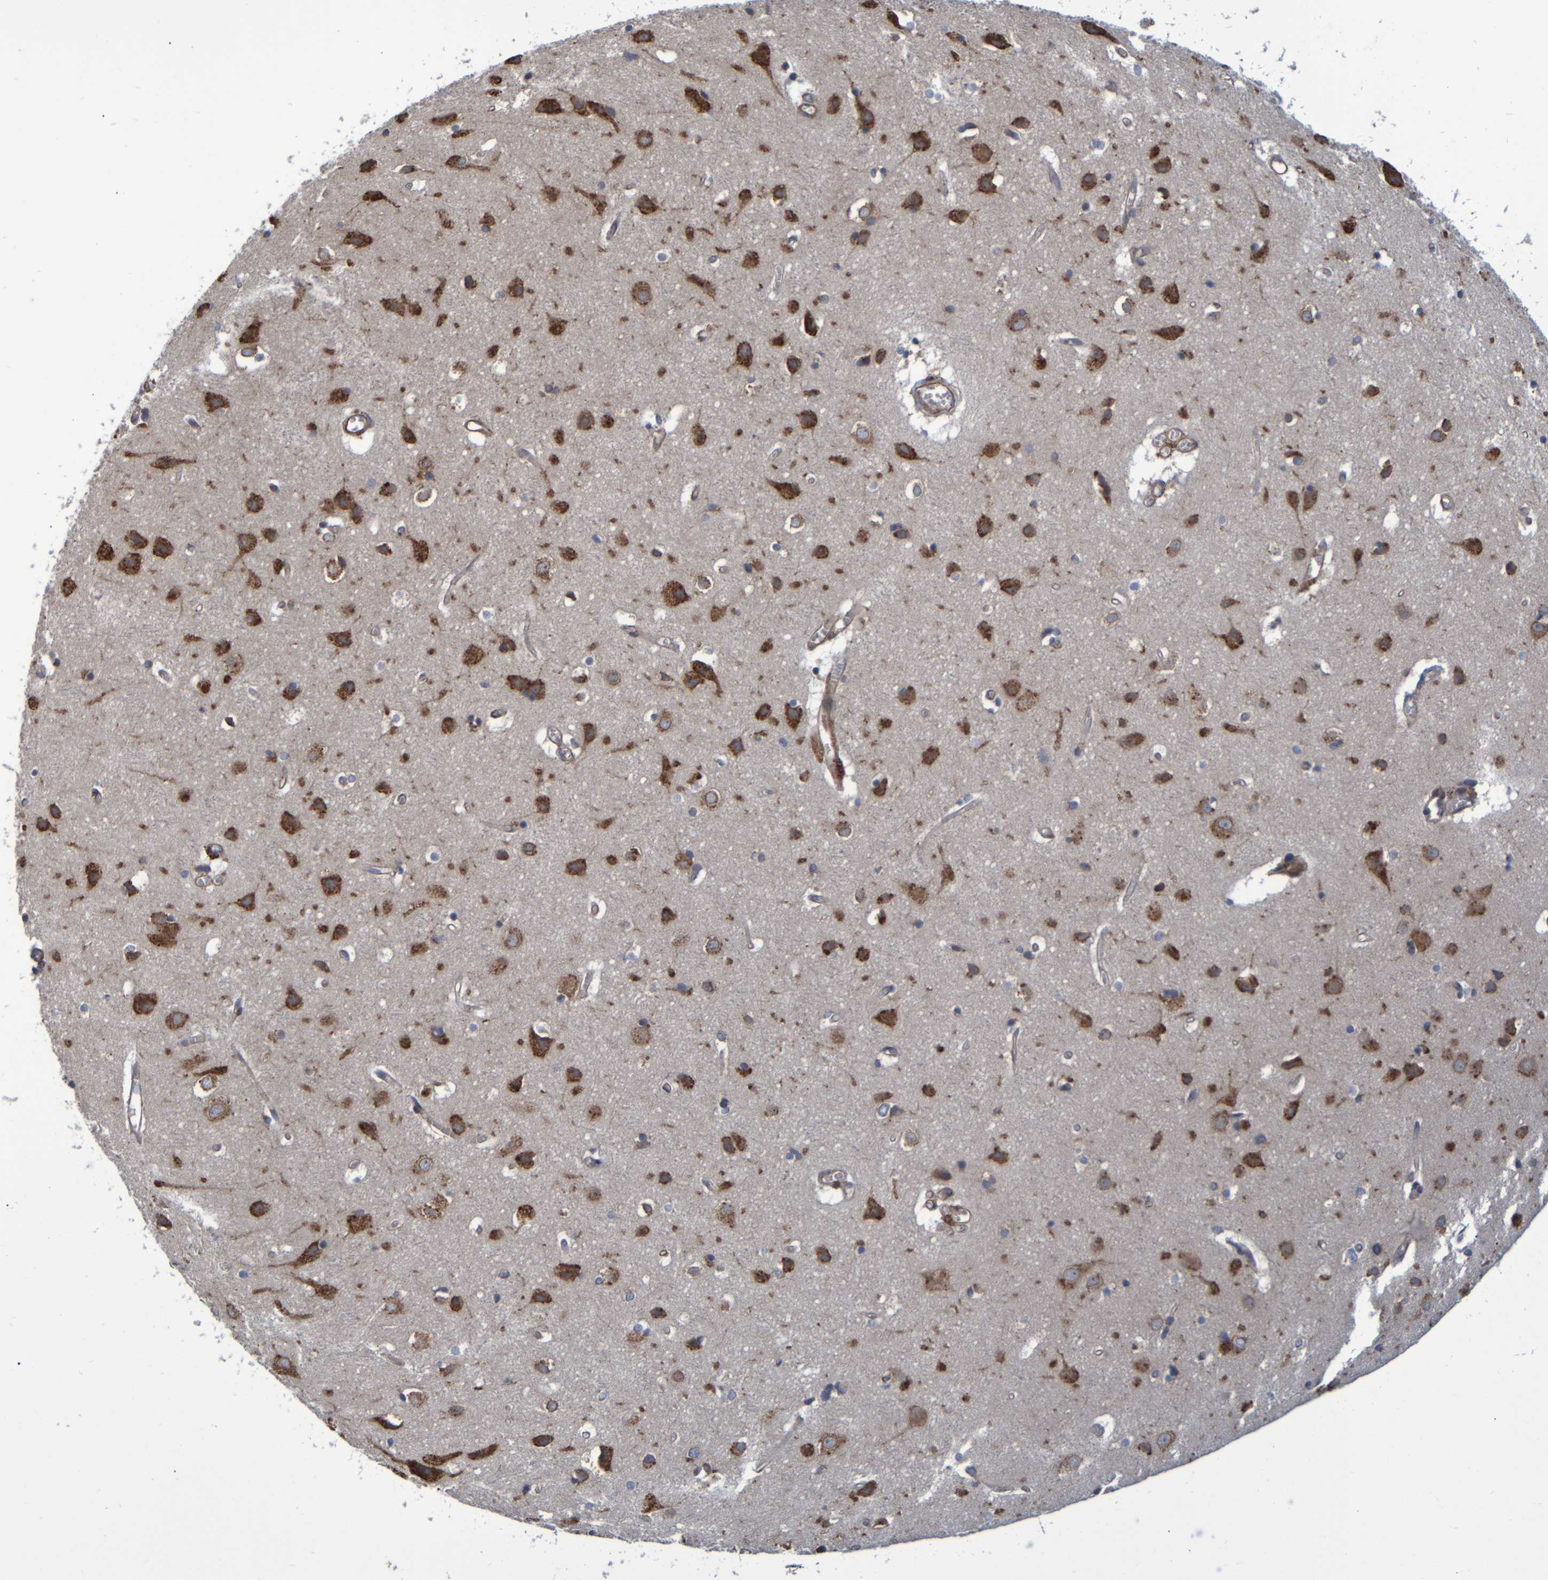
{"staining": {"intensity": "negative", "quantity": "none", "location": "none"}, "tissue": "cerebral cortex", "cell_type": "Endothelial cells", "image_type": "normal", "snomed": [{"axis": "morphology", "description": "Normal tissue, NOS"}, {"axis": "topography", "description": "Cerebral cortex"}], "caption": "IHC of benign cerebral cortex displays no staining in endothelial cells.", "gene": "SPAG5", "patient": {"sex": "male", "age": 54}}